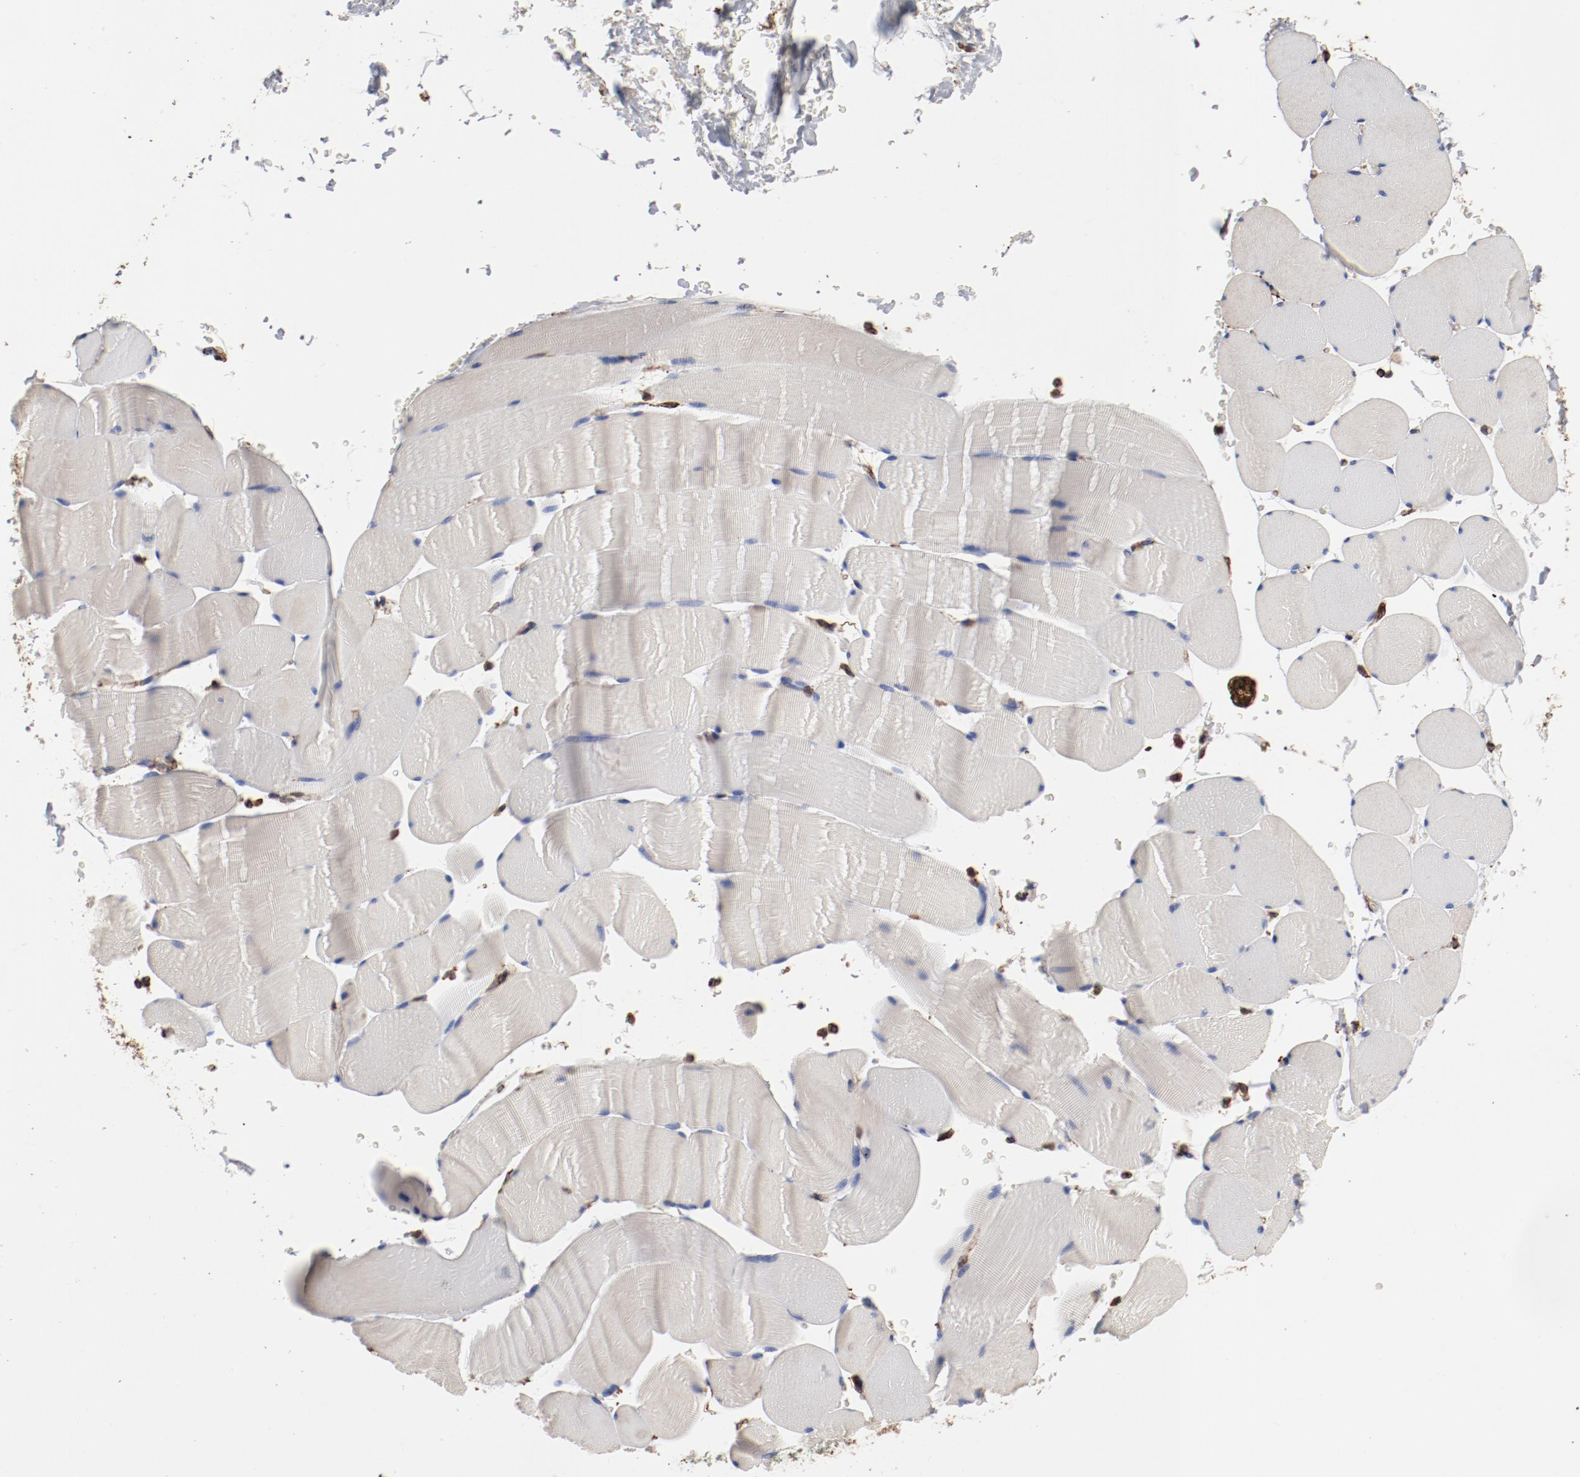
{"staining": {"intensity": "negative", "quantity": "none", "location": "none"}, "tissue": "skeletal muscle", "cell_type": "Myocytes", "image_type": "normal", "snomed": [{"axis": "morphology", "description": "Normal tissue, NOS"}, {"axis": "topography", "description": "Skeletal muscle"}], "caption": "This image is of benign skeletal muscle stained with immunohistochemistry to label a protein in brown with the nuclei are counter-stained blue. There is no expression in myocytes.", "gene": "PDIA3", "patient": {"sex": "male", "age": 62}}